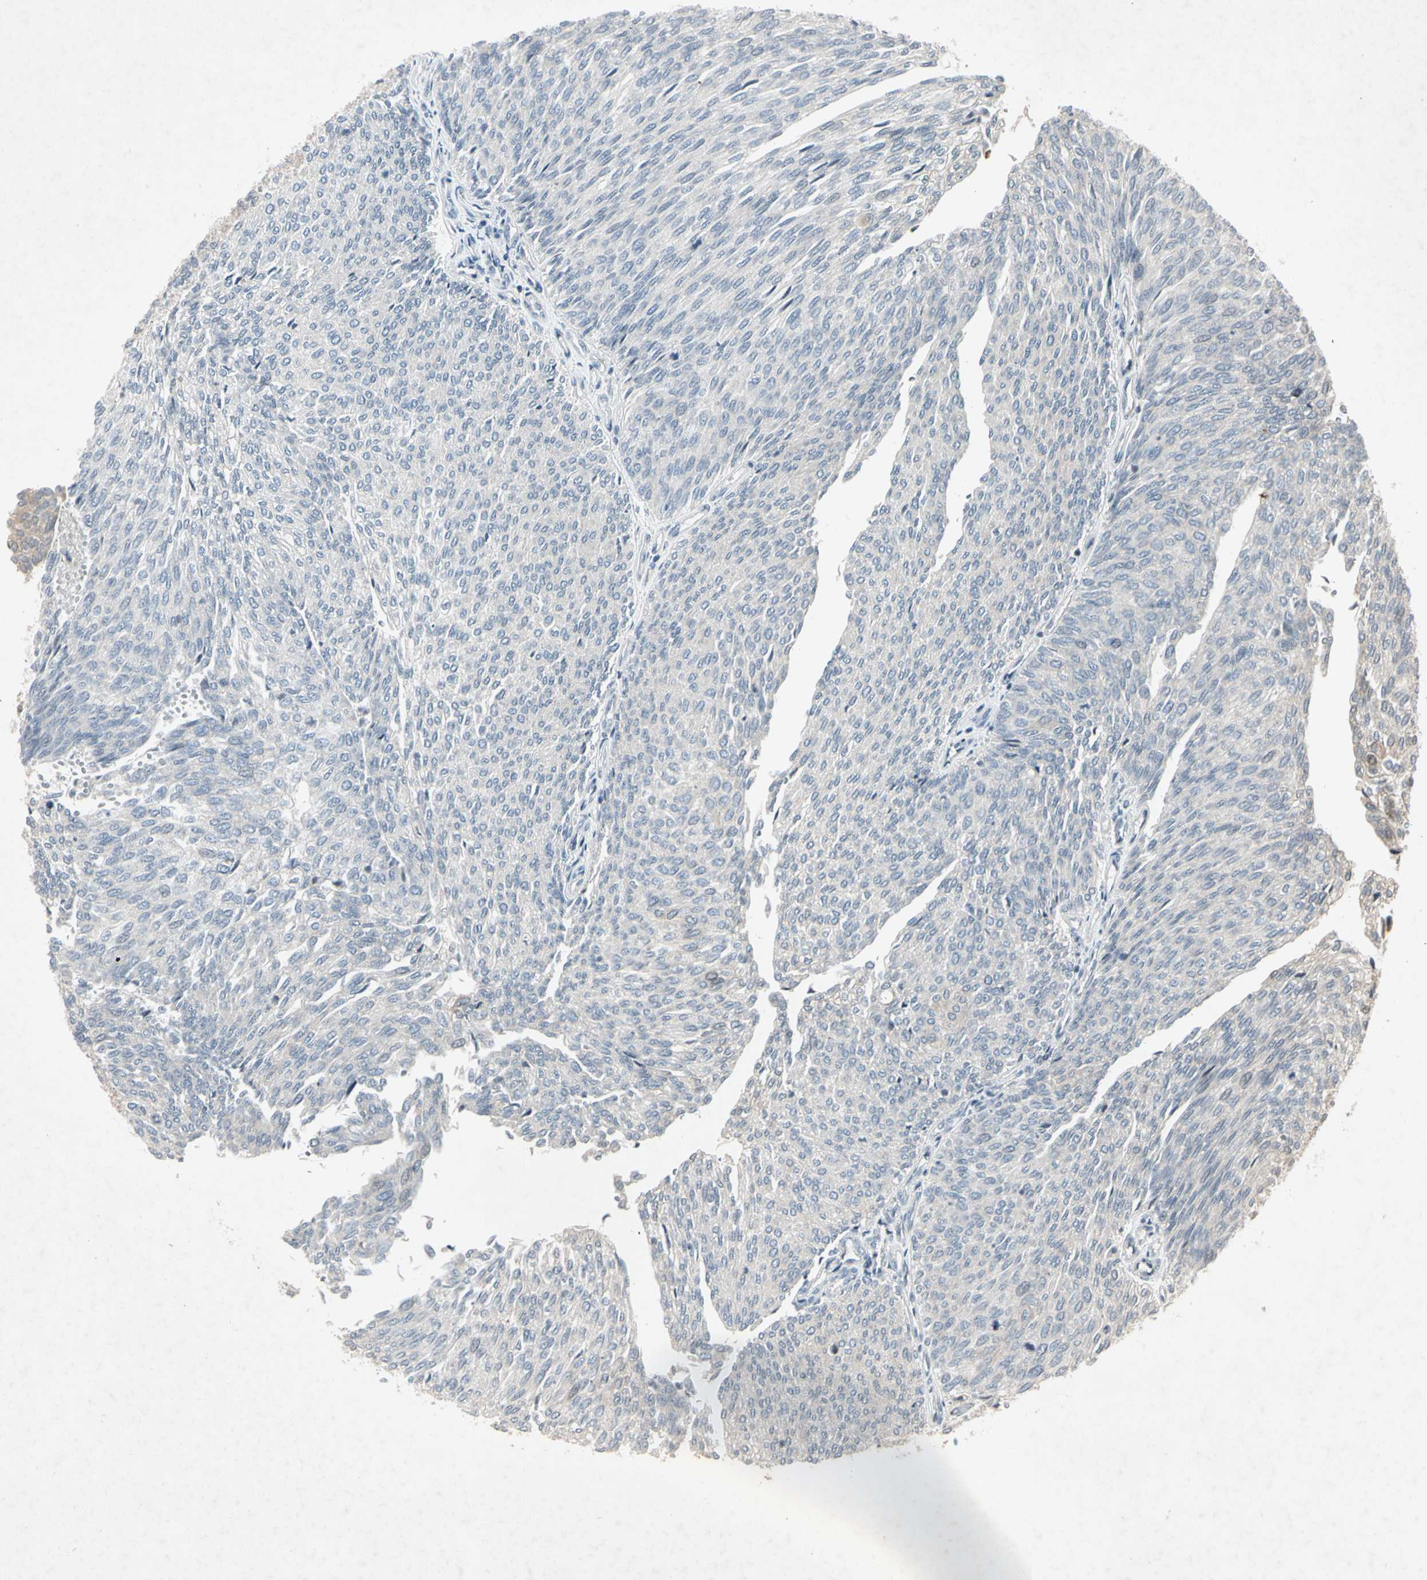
{"staining": {"intensity": "negative", "quantity": "none", "location": "none"}, "tissue": "urothelial cancer", "cell_type": "Tumor cells", "image_type": "cancer", "snomed": [{"axis": "morphology", "description": "Urothelial carcinoma, Low grade"}, {"axis": "topography", "description": "Urinary bladder"}], "caption": "The IHC histopathology image has no significant positivity in tumor cells of urothelial carcinoma (low-grade) tissue. The staining is performed using DAB (3,3'-diaminobenzidine) brown chromogen with nuclei counter-stained in using hematoxylin.", "gene": "TEK", "patient": {"sex": "female", "age": 79}}